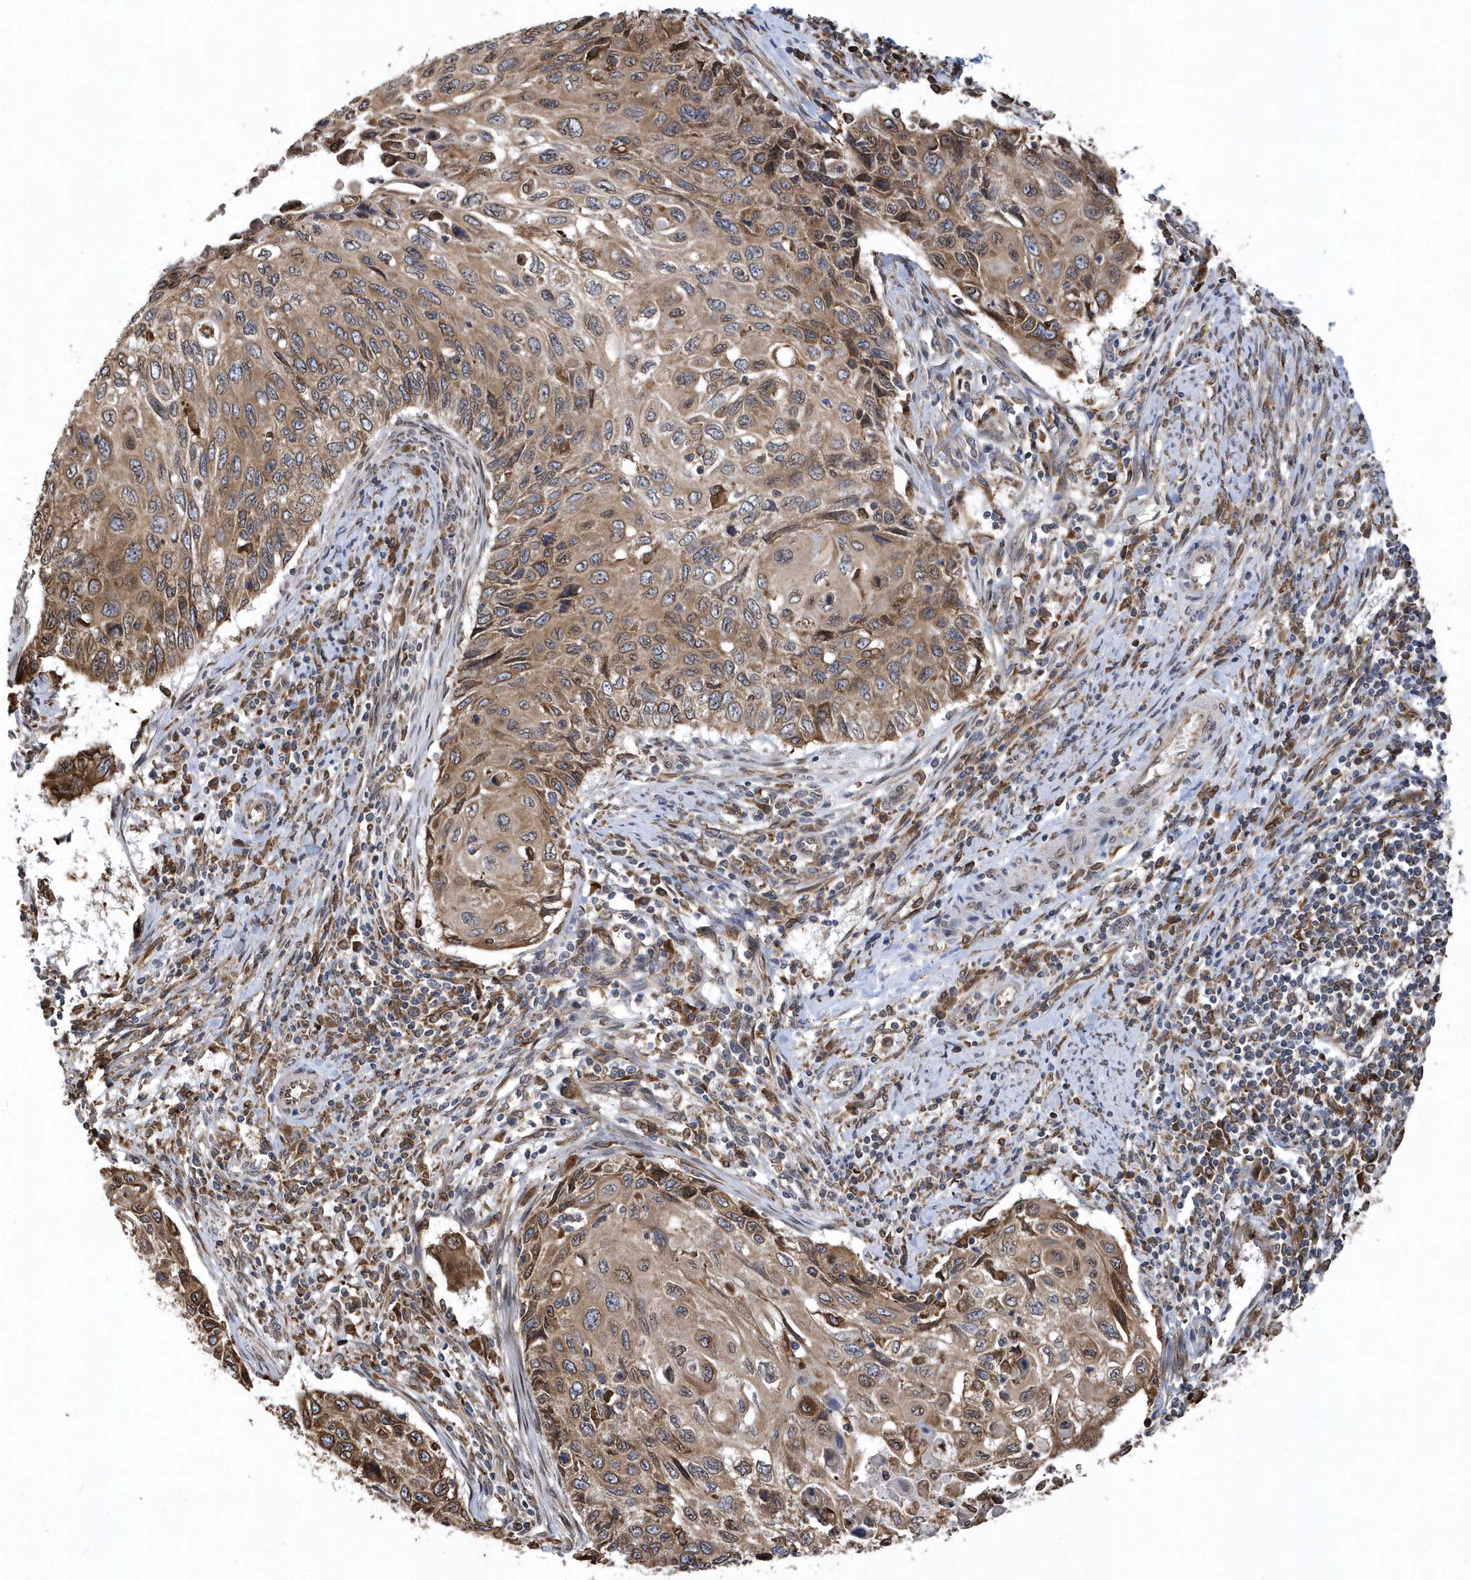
{"staining": {"intensity": "moderate", "quantity": ">75%", "location": "cytoplasmic/membranous"}, "tissue": "cervical cancer", "cell_type": "Tumor cells", "image_type": "cancer", "snomed": [{"axis": "morphology", "description": "Squamous cell carcinoma, NOS"}, {"axis": "topography", "description": "Cervix"}], "caption": "Cervical cancer (squamous cell carcinoma) stained for a protein (brown) exhibits moderate cytoplasmic/membranous positive staining in approximately >75% of tumor cells.", "gene": "VAMP7", "patient": {"sex": "female", "age": 70}}